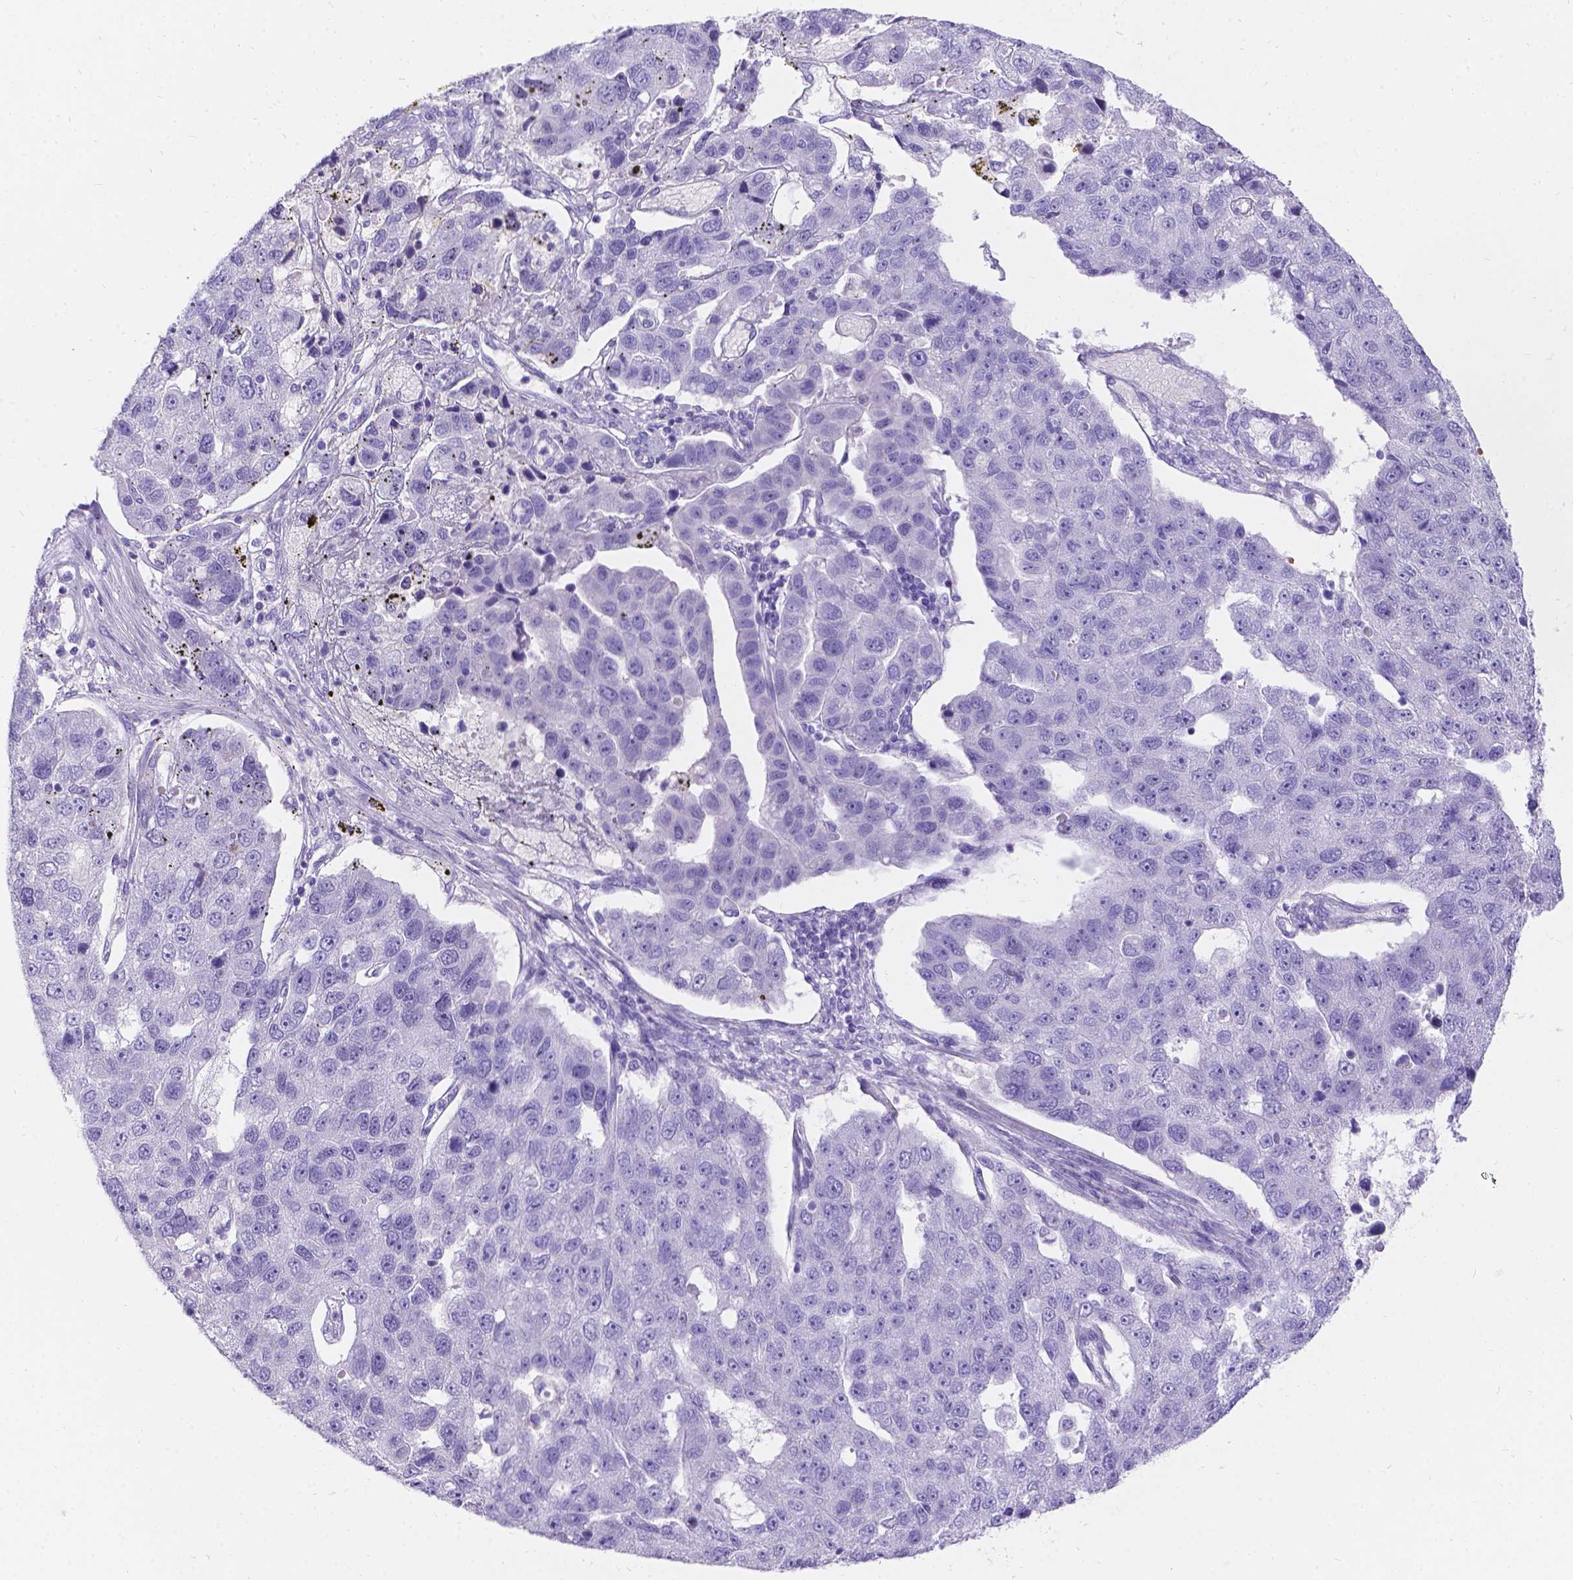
{"staining": {"intensity": "negative", "quantity": "none", "location": "none"}, "tissue": "pancreatic cancer", "cell_type": "Tumor cells", "image_type": "cancer", "snomed": [{"axis": "morphology", "description": "Adenocarcinoma, NOS"}, {"axis": "topography", "description": "Pancreas"}], "caption": "Human pancreatic cancer (adenocarcinoma) stained for a protein using IHC demonstrates no positivity in tumor cells.", "gene": "GNRHR", "patient": {"sex": "female", "age": 61}}